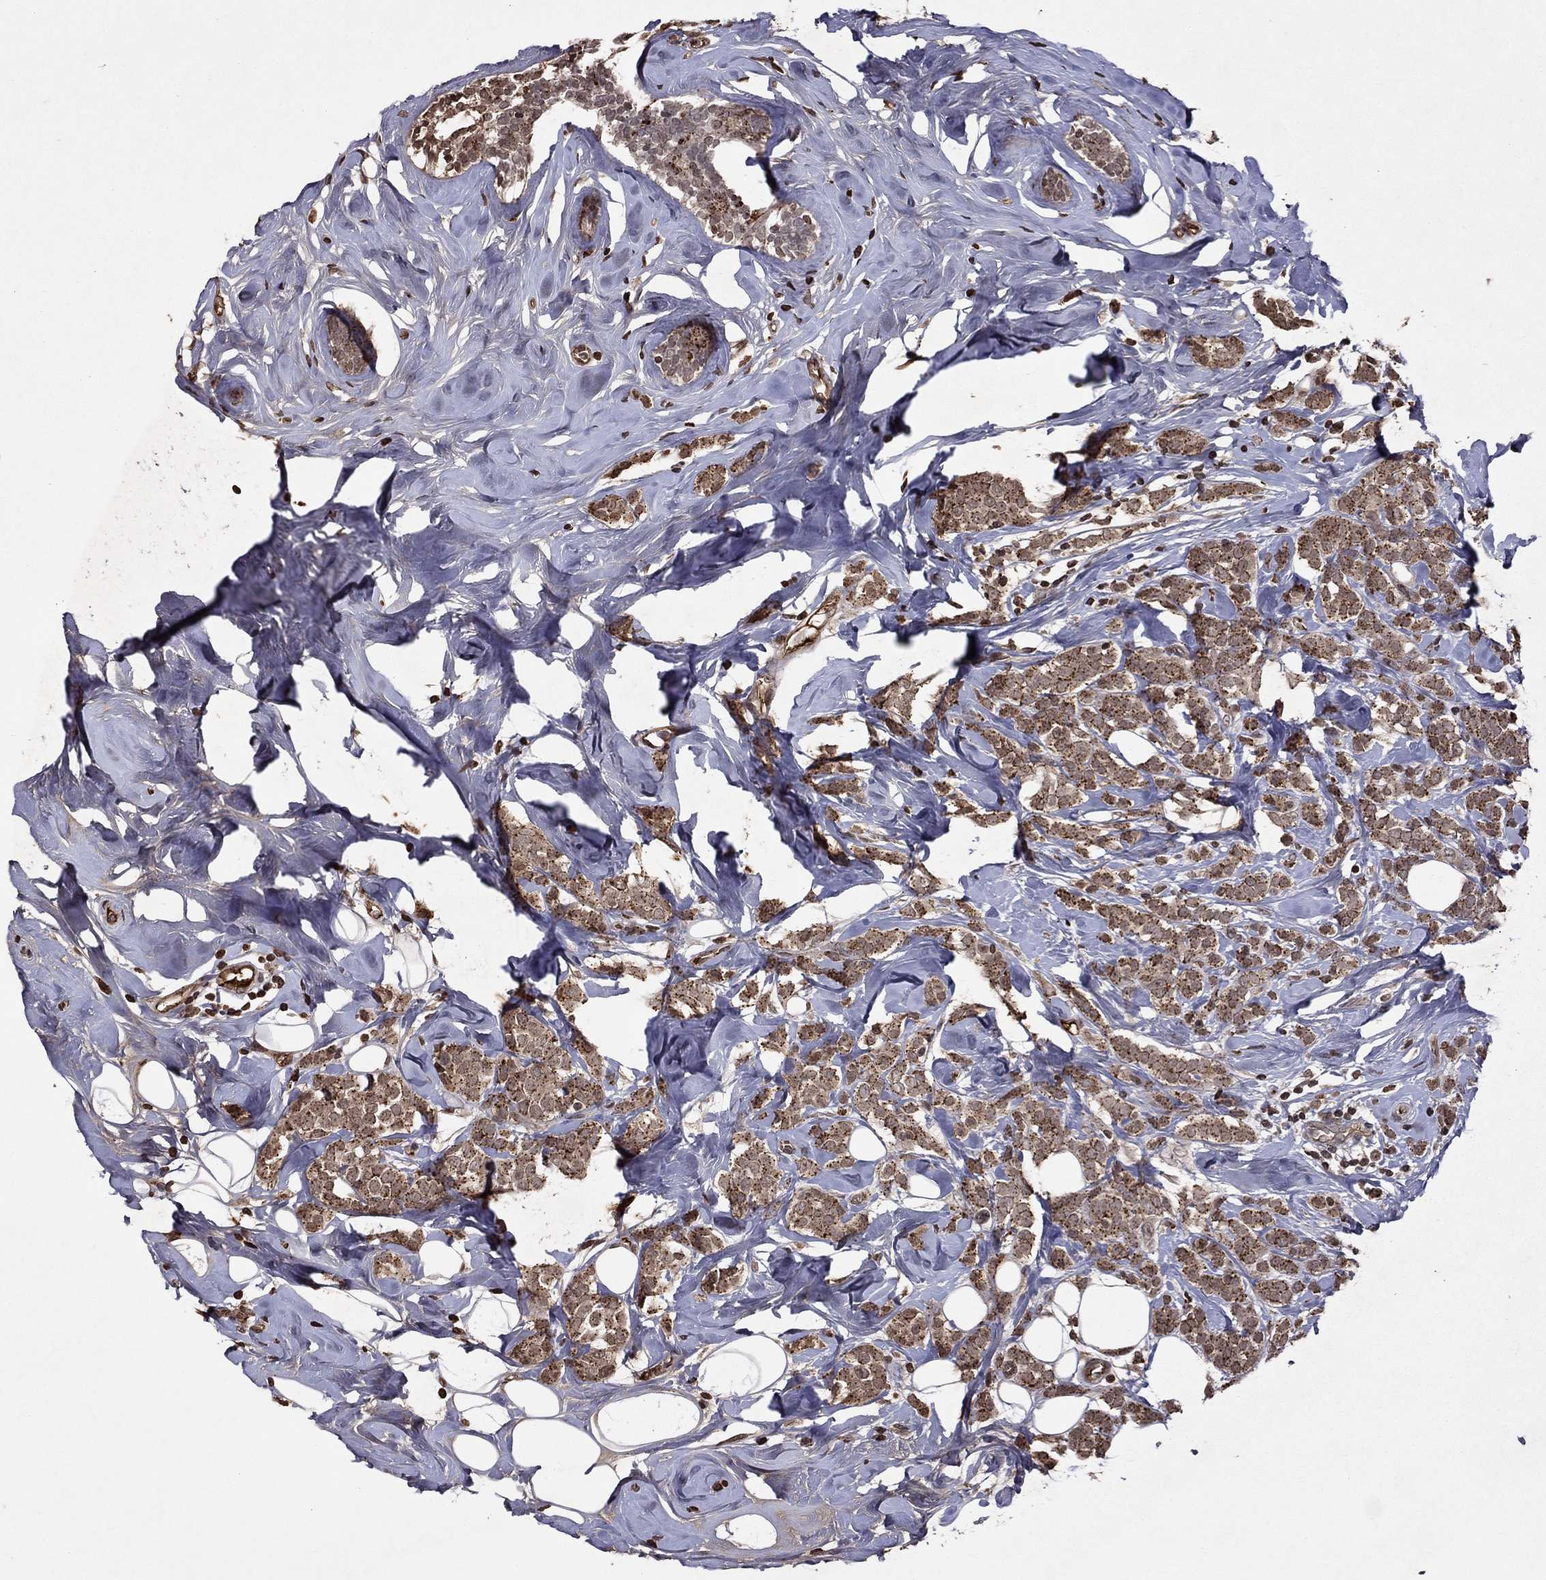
{"staining": {"intensity": "moderate", "quantity": "25%-75%", "location": "cytoplasmic/membranous"}, "tissue": "breast cancer", "cell_type": "Tumor cells", "image_type": "cancer", "snomed": [{"axis": "morphology", "description": "Lobular carcinoma"}, {"axis": "topography", "description": "Breast"}], "caption": "Human breast cancer (lobular carcinoma) stained with a protein marker shows moderate staining in tumor cells.", "gene": "NLGN1", "patient": {"sex": "female", "age": 49}}